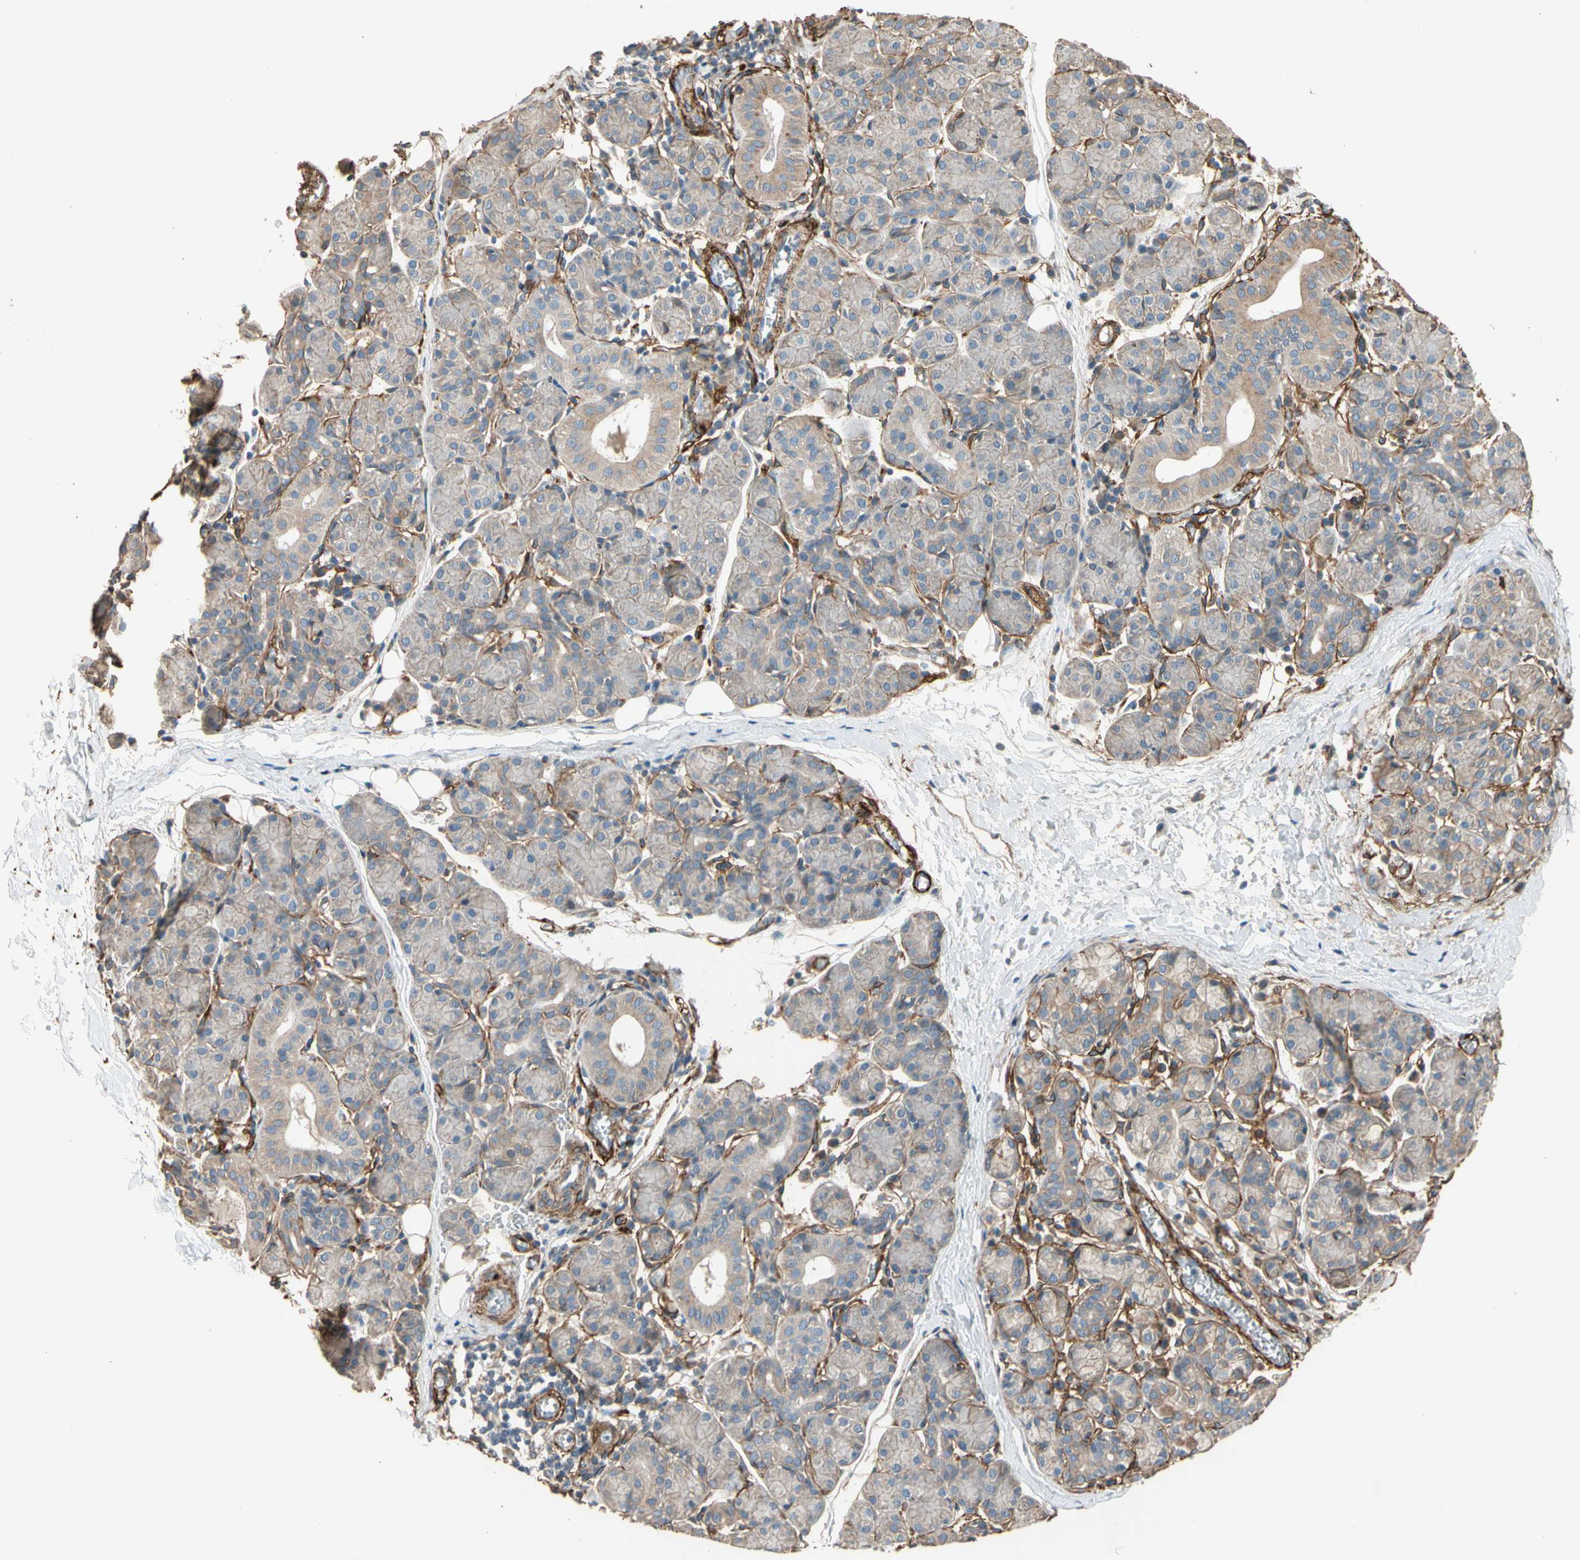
{"staining": {"intensity": "weak", "quantity": "25%-75%", "location": "cytoplasmic/membranous"}, "tissue": "salivary gland", "cell_type": "Glandular cells", "image_type": "normal", "snomed": [{"axis": "morphology", "description": "Normal tissue, NOS"}, {"axis": "morphology", "description": "Inflammation, NOS"}, {"axis": "topography", "description": "Lymph node"}, {"axis": "topography", "description": "Salivary gland"}], "caption": "The image shows staining of unremarkable salivary gland, revealing weak cytoplasmic/membranous protein positivity (brown color) within glandular cells. (DAB (3,3'-diaminobenzidine) IHC with brightfield microscopy, high magnification).", "gene": "SUSD2", "patient": {"sex": "male", "age": 3}}